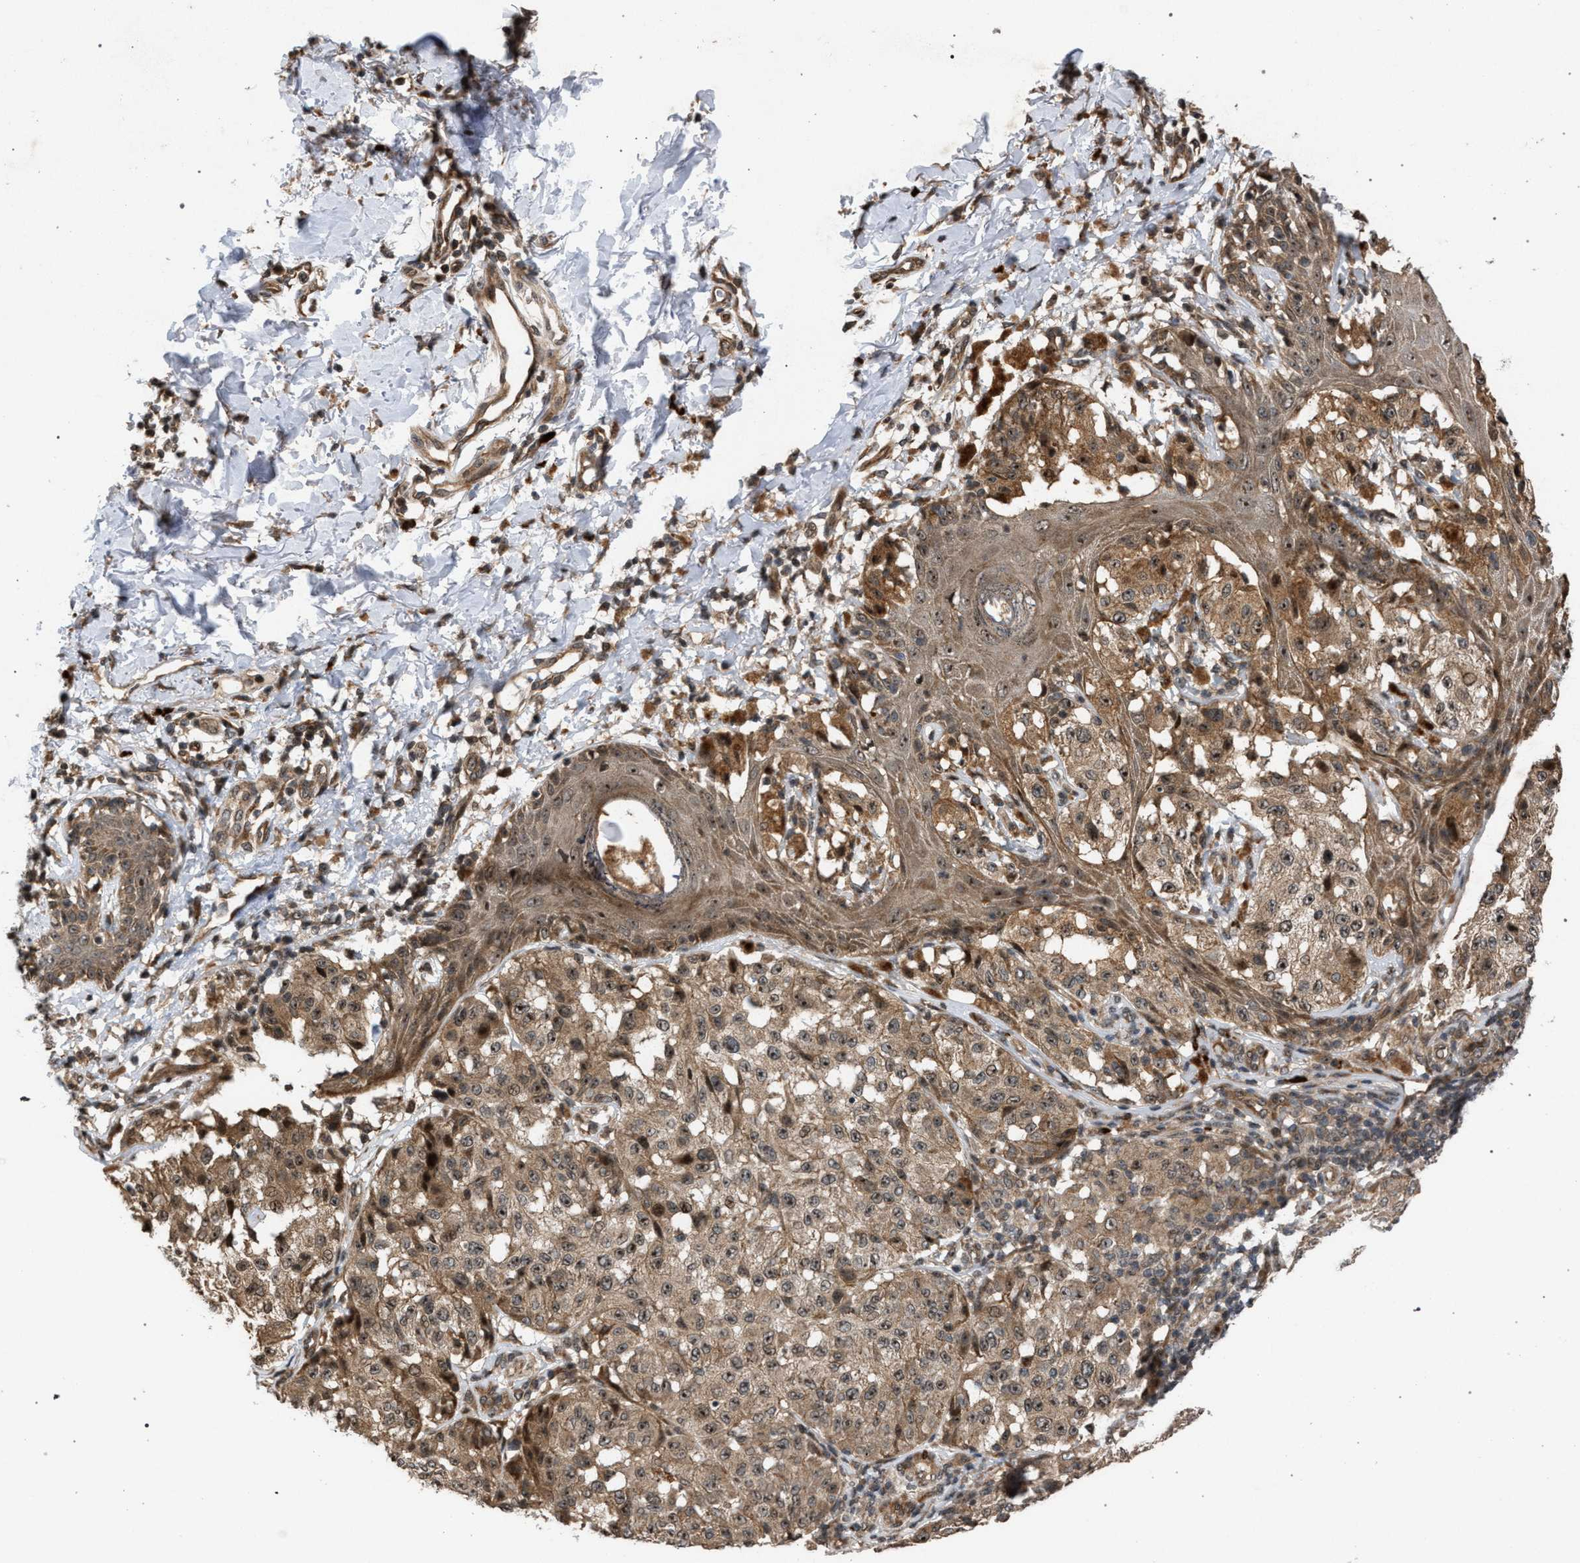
{"staining": {"intensity": "weak", "quantity": ">75%", "location": "cytoplasmic/membranous,nuclear"}, "tissue": "melanoma", "cell_type": "Tumor cells", "image_type": "cancer", "snomed": [{"axis": "morphology", "description": "Malignant melanoma, NOS"}, {"axis": "topography", "description": "Skin"}], "caption": "This is a micrograph of immunohistochemistry staining of melanoma, which shows weak positivity in the cytoplasmic/membranous and nuclear of tumor cells.", "gene": "IRAK4", "patient": {"sex": "female", "age": 46}}